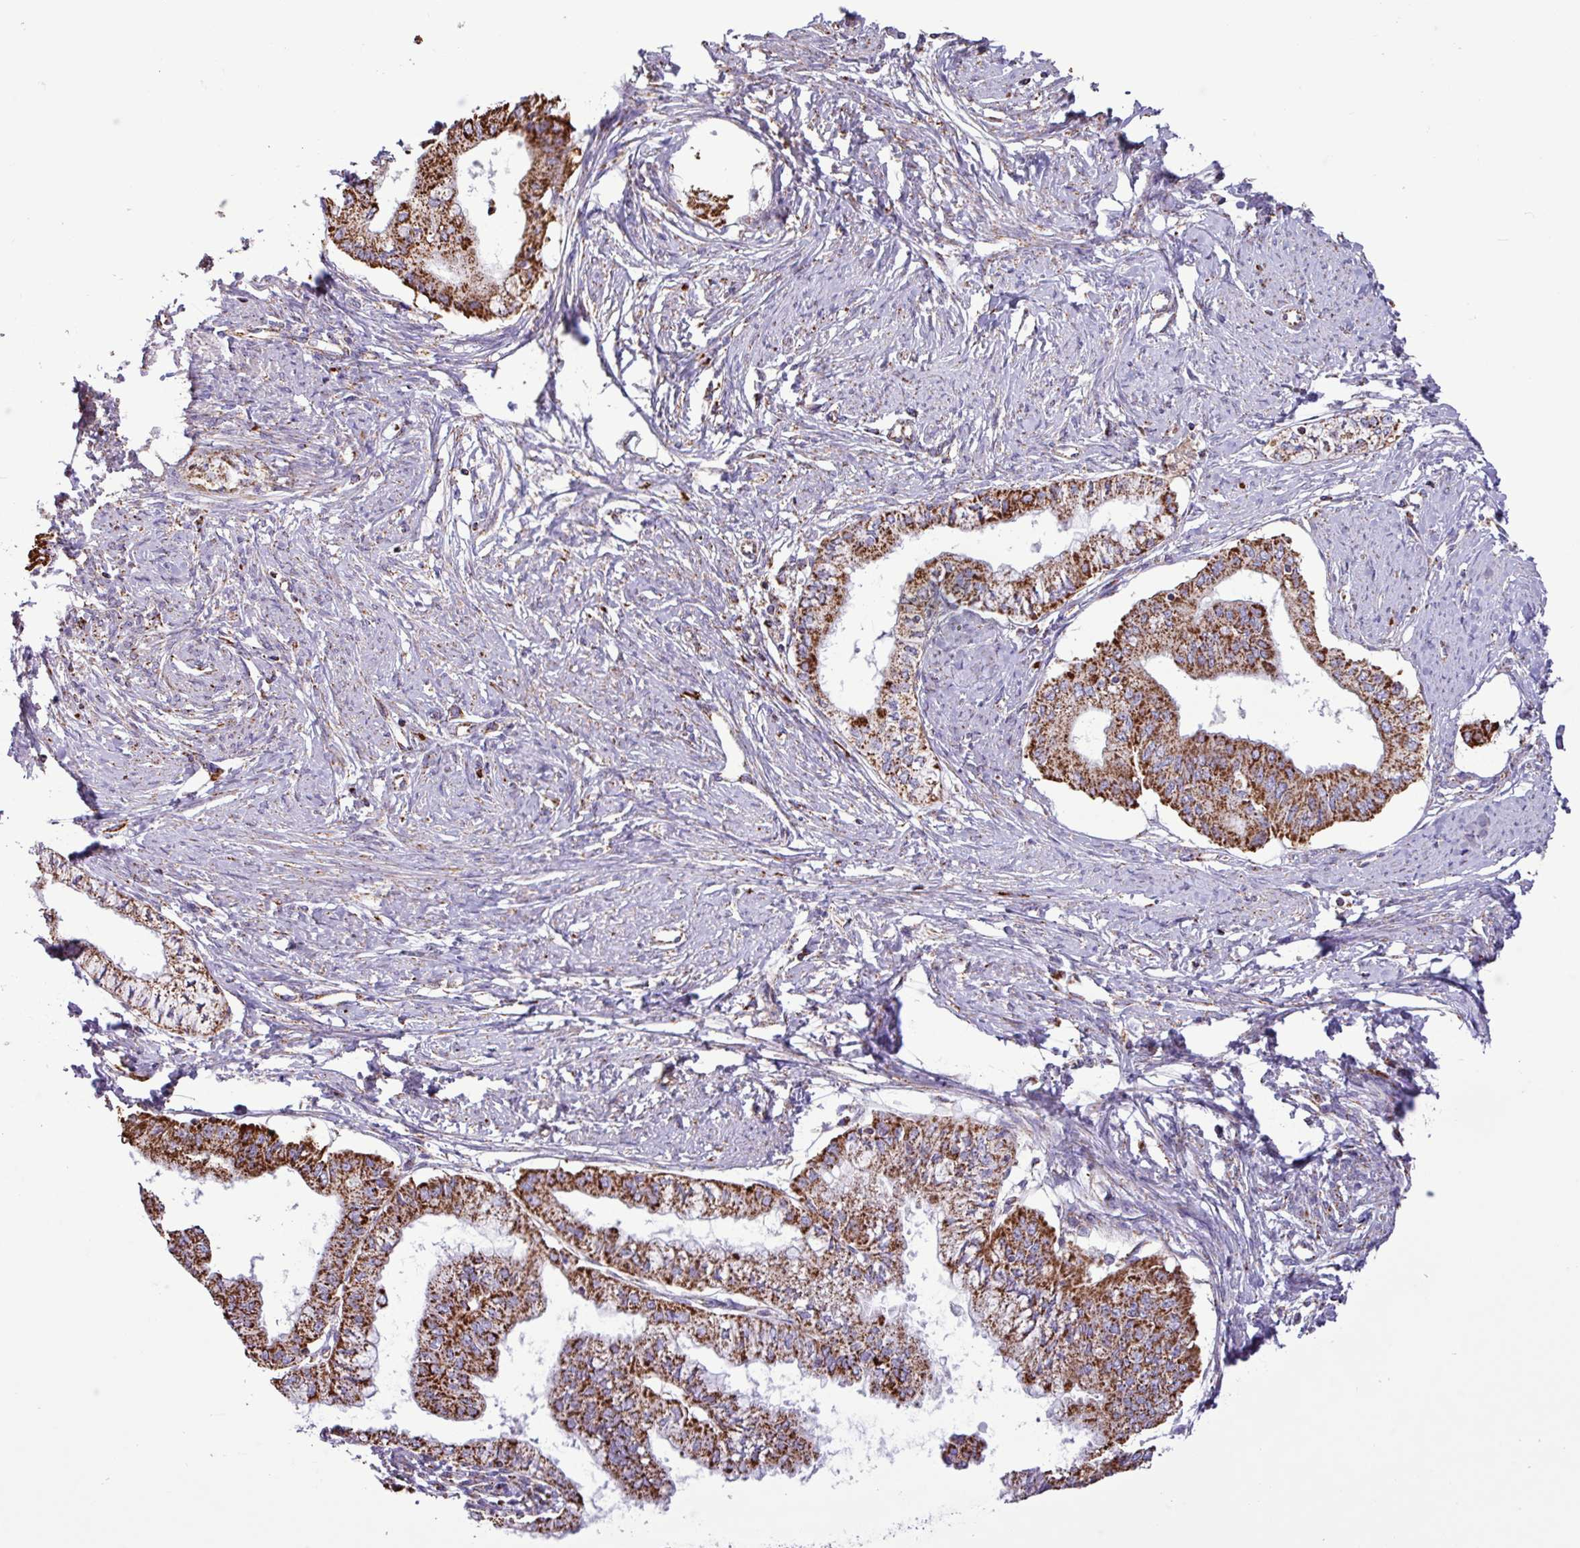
{"staining": {"intensity": "strong", "quantity": ">75%", "location": "cytoplasmic/membranous"}, "tissue": "endometrial cancer", "cell_type": "Tumor cells", "image_type": "cancer", "snomed": [{"axis": "morphology", "description": "Adenocarcinoma, NOS"}, {"axis": "topography", "description": "Endometrium"}], "caption": "Adenocarcinoma (endometrial) was stained to show a protein in brown. There is high levels of strong cytoplasmic/membranous expression in approximately >75% of tumor cells. The staining was performed using DAB (3,3'-diaminobenzidine) to visualize the protein expression in brown, while the nuclei were stained in blue with hematoxylin (Magnification: 20x).", "gene": "RTL3", "patient": {"sex": "female", "age": 76}}